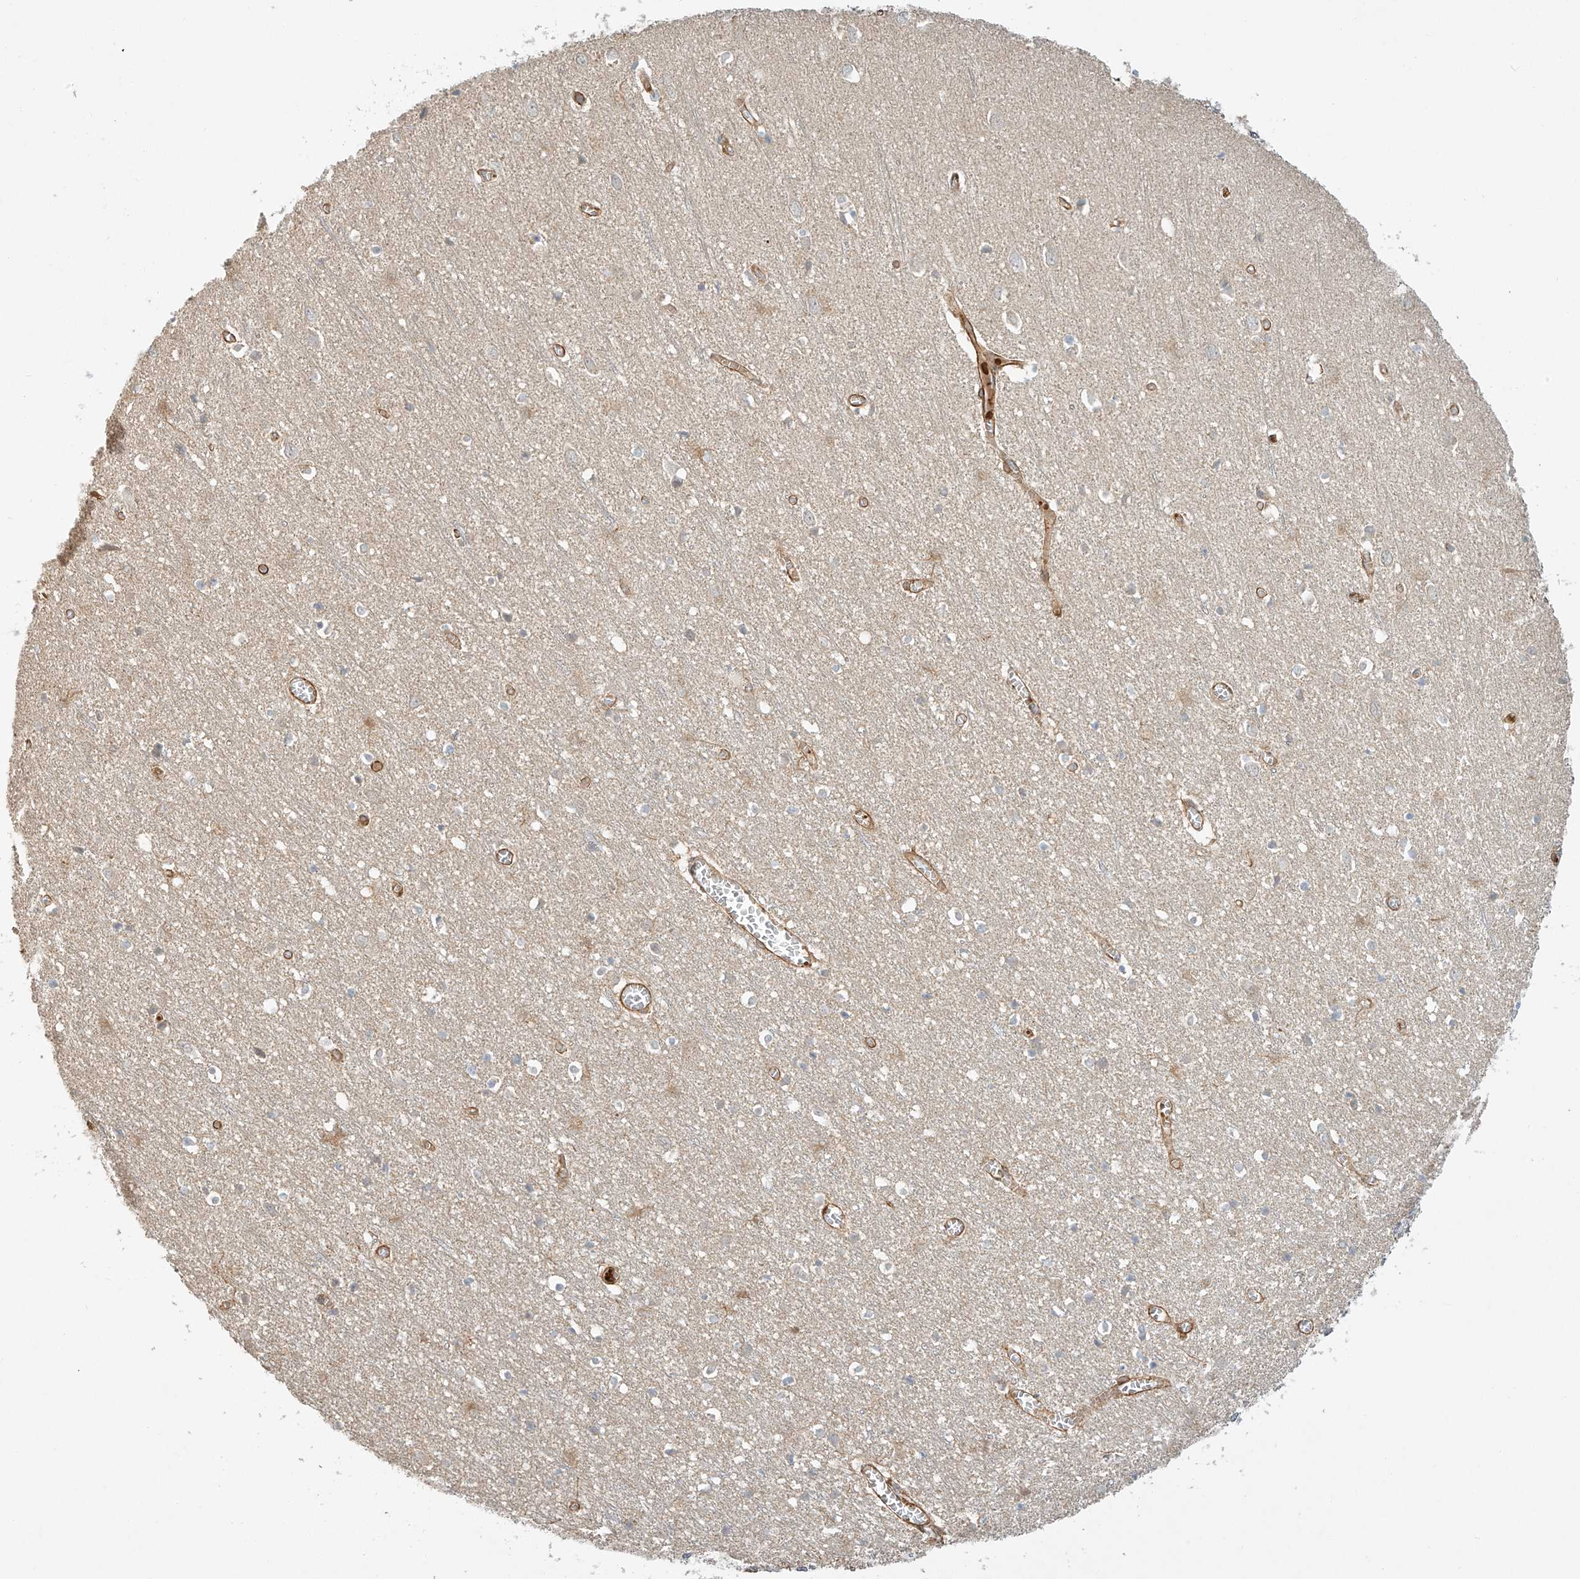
{"staining": {"intensity": "moderate", "quantity": ">75%", "location": "cytoplasmic/membranous"}, "tissue": "cerebral cortex", "cell_type": "Endothelial cells", "image_type": "normal", "snomed": [{"axis": "morphology", "description": "Normal tissue, NOS"}, {"axis": "topography", "description": "Cerebral cortex"}], "caption": "Protein staining of normal cerebral cortex displays moderate cytoplasmic/membranous positivity in approximately >75% of endothelial cells. The staining was performed using DAB (3,3'-diaminobenzidine) to visualize the protein expression in brown, while the nuclei were stained in blue with hematoxylin (Magnification: 20x).", "gene": "CSMD3", "patient": {"sex": "female", "age": 64}}